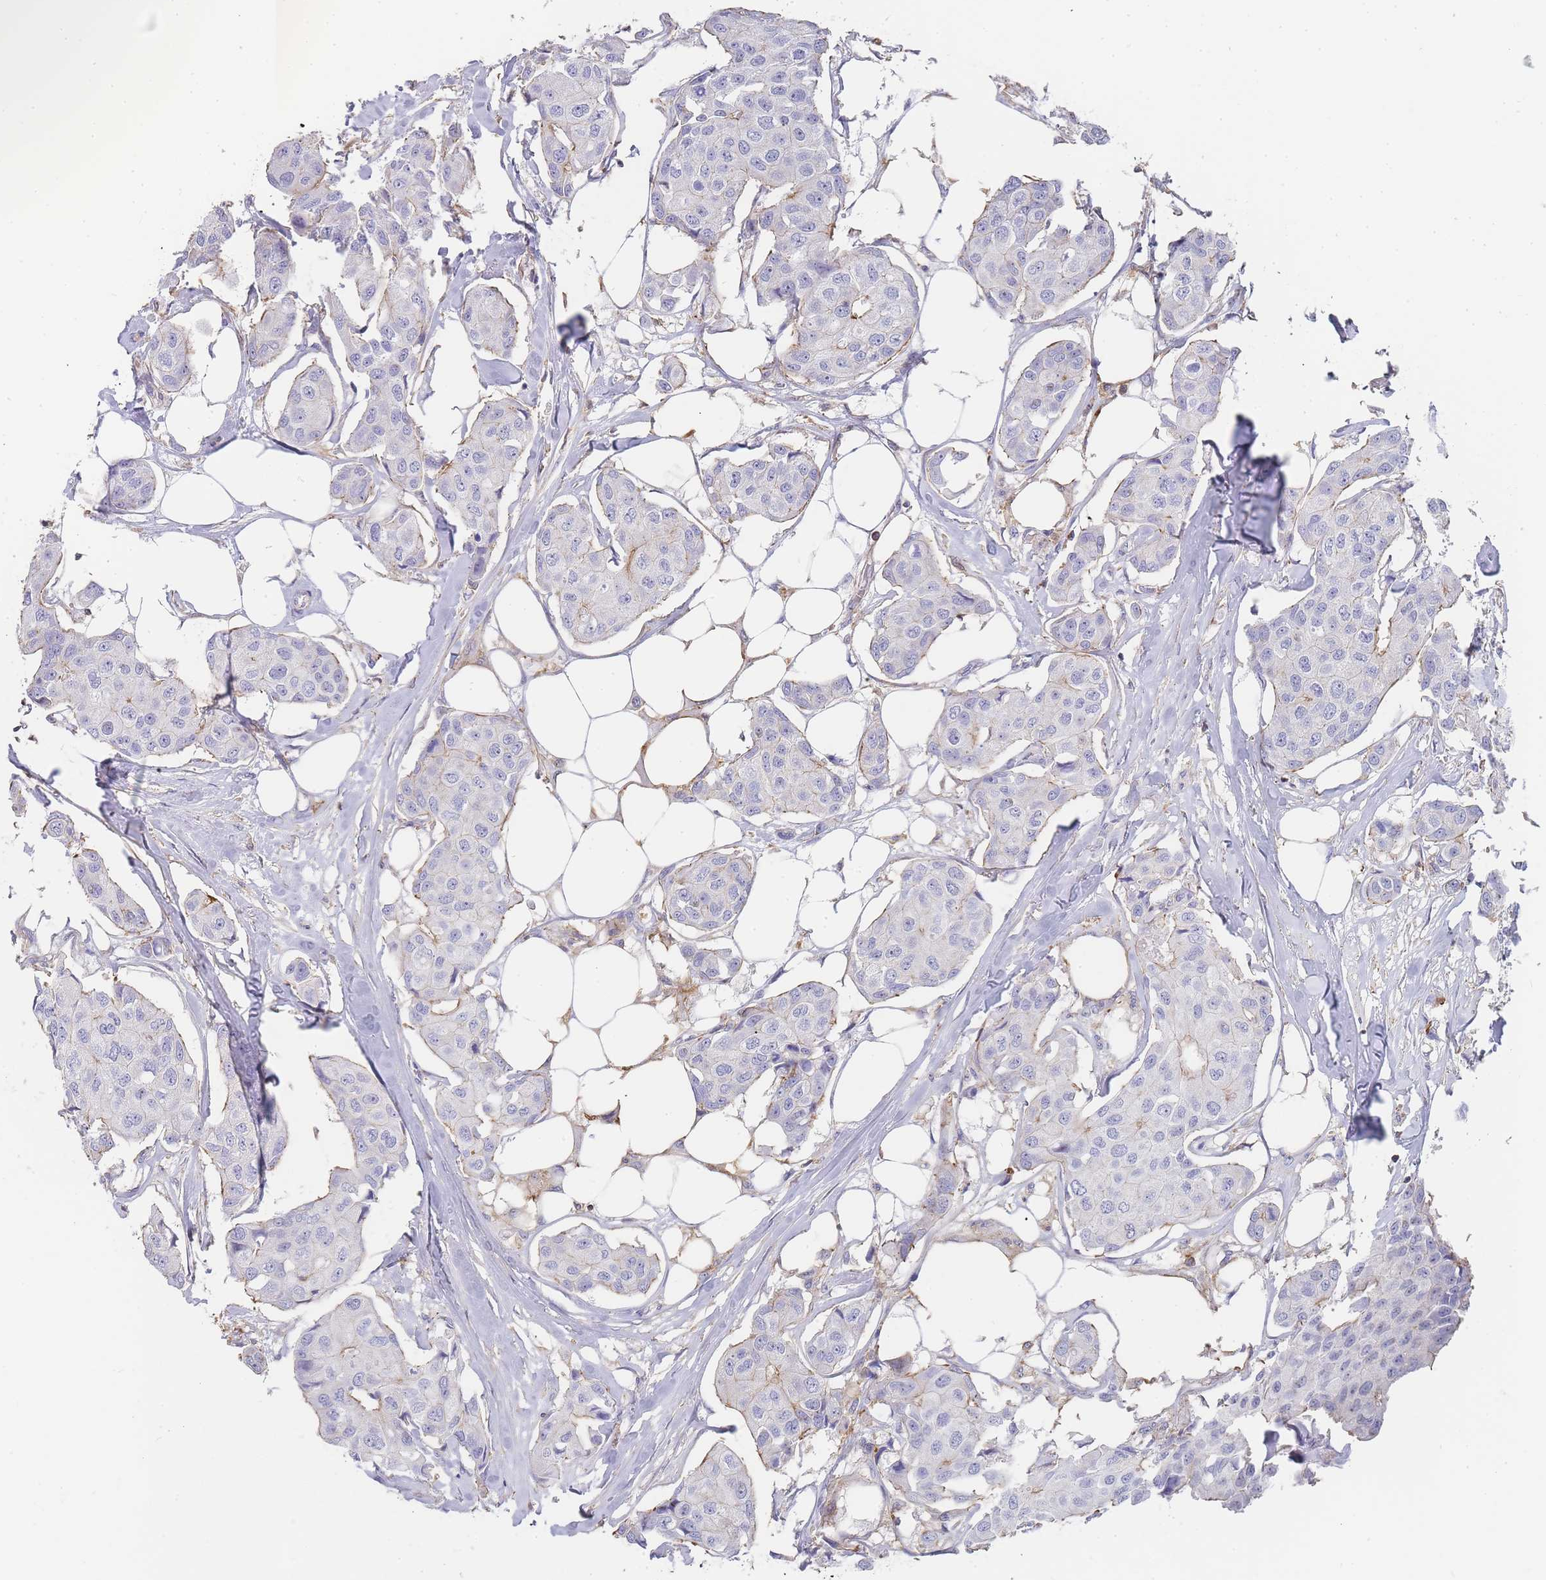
{"staining": {"intensity": "negative", "quantity": "none", "location": "none"}, "tissue": "breast cancer", "cell_type": "Tumor cells", "image_type": "cancer", "snomed": [{"axis": "morphology", "description": "Duct carcinoma"}, {"axis": "topography", "description": "Breast"}, {"axis": "topography", "description": "Lymph node"}], "caption": "IHC histopathology image of human breast cancer (invasive ductal carcinoma) stained for a protein (brown), which demonstrates no expression in tumor cells.", "gene": "NOP14", "patient": {"sex": "female", "age": 80}}